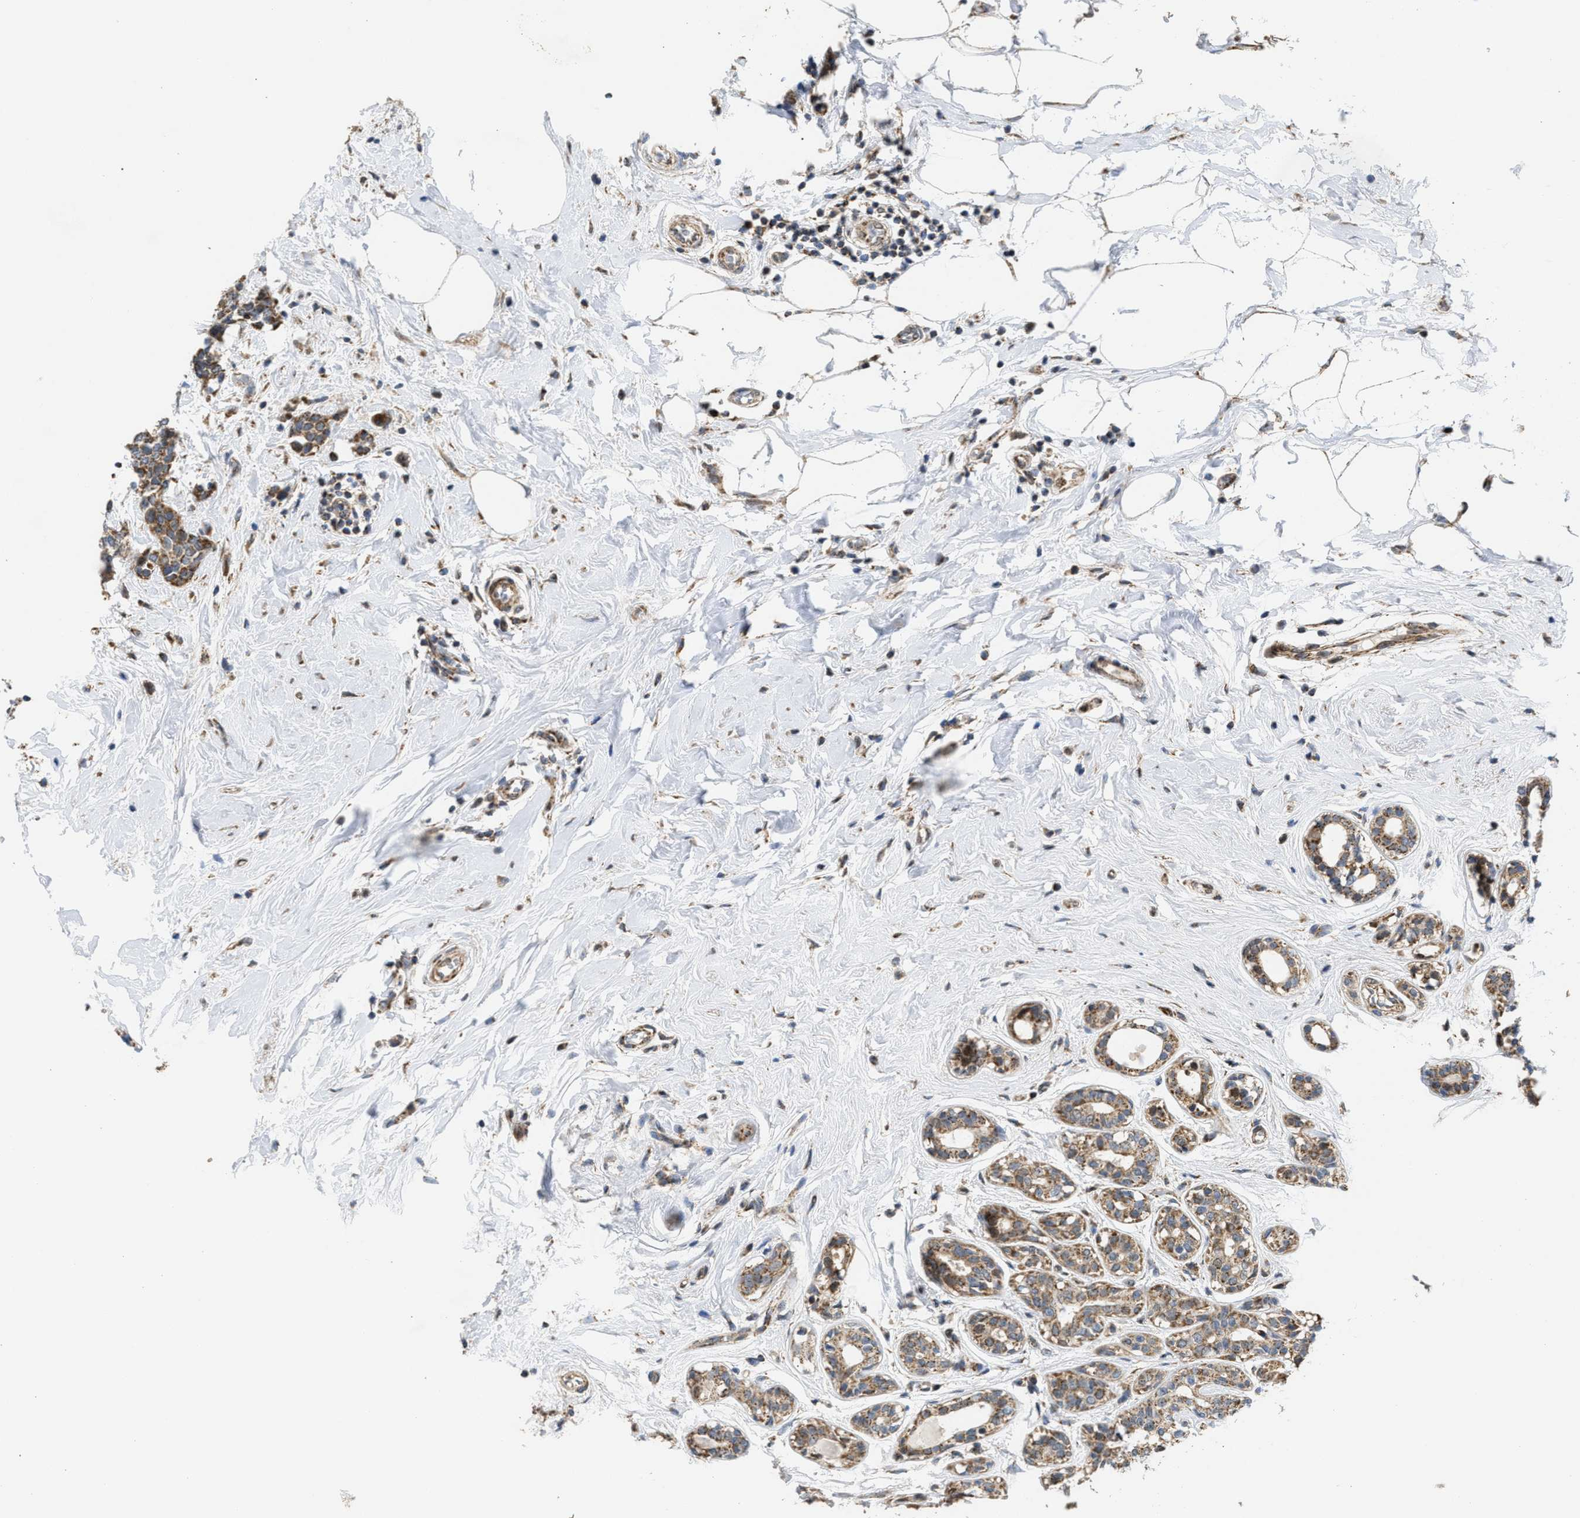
{"staining": {"intensity": "moderate", "quantity": ">75%", "location": "cytoplasmic/membranous"}, "tissue": "breast cancer", "cell_type": "Tumor cells", "image_type": "cancer", "snomed": [{"axis": "morphology", "description": "Duct carcinoma"}, {"axis": "topography", "description": "Breast"}], "caption": "Breast intraductal carcinoma stained with immunohistochemistry exhibits moderate cytoplasmic/membranous staining in approximately >75% of tumor cells.", "gene": "TACO1", "patient": {"sex": "female", "age": 55}}